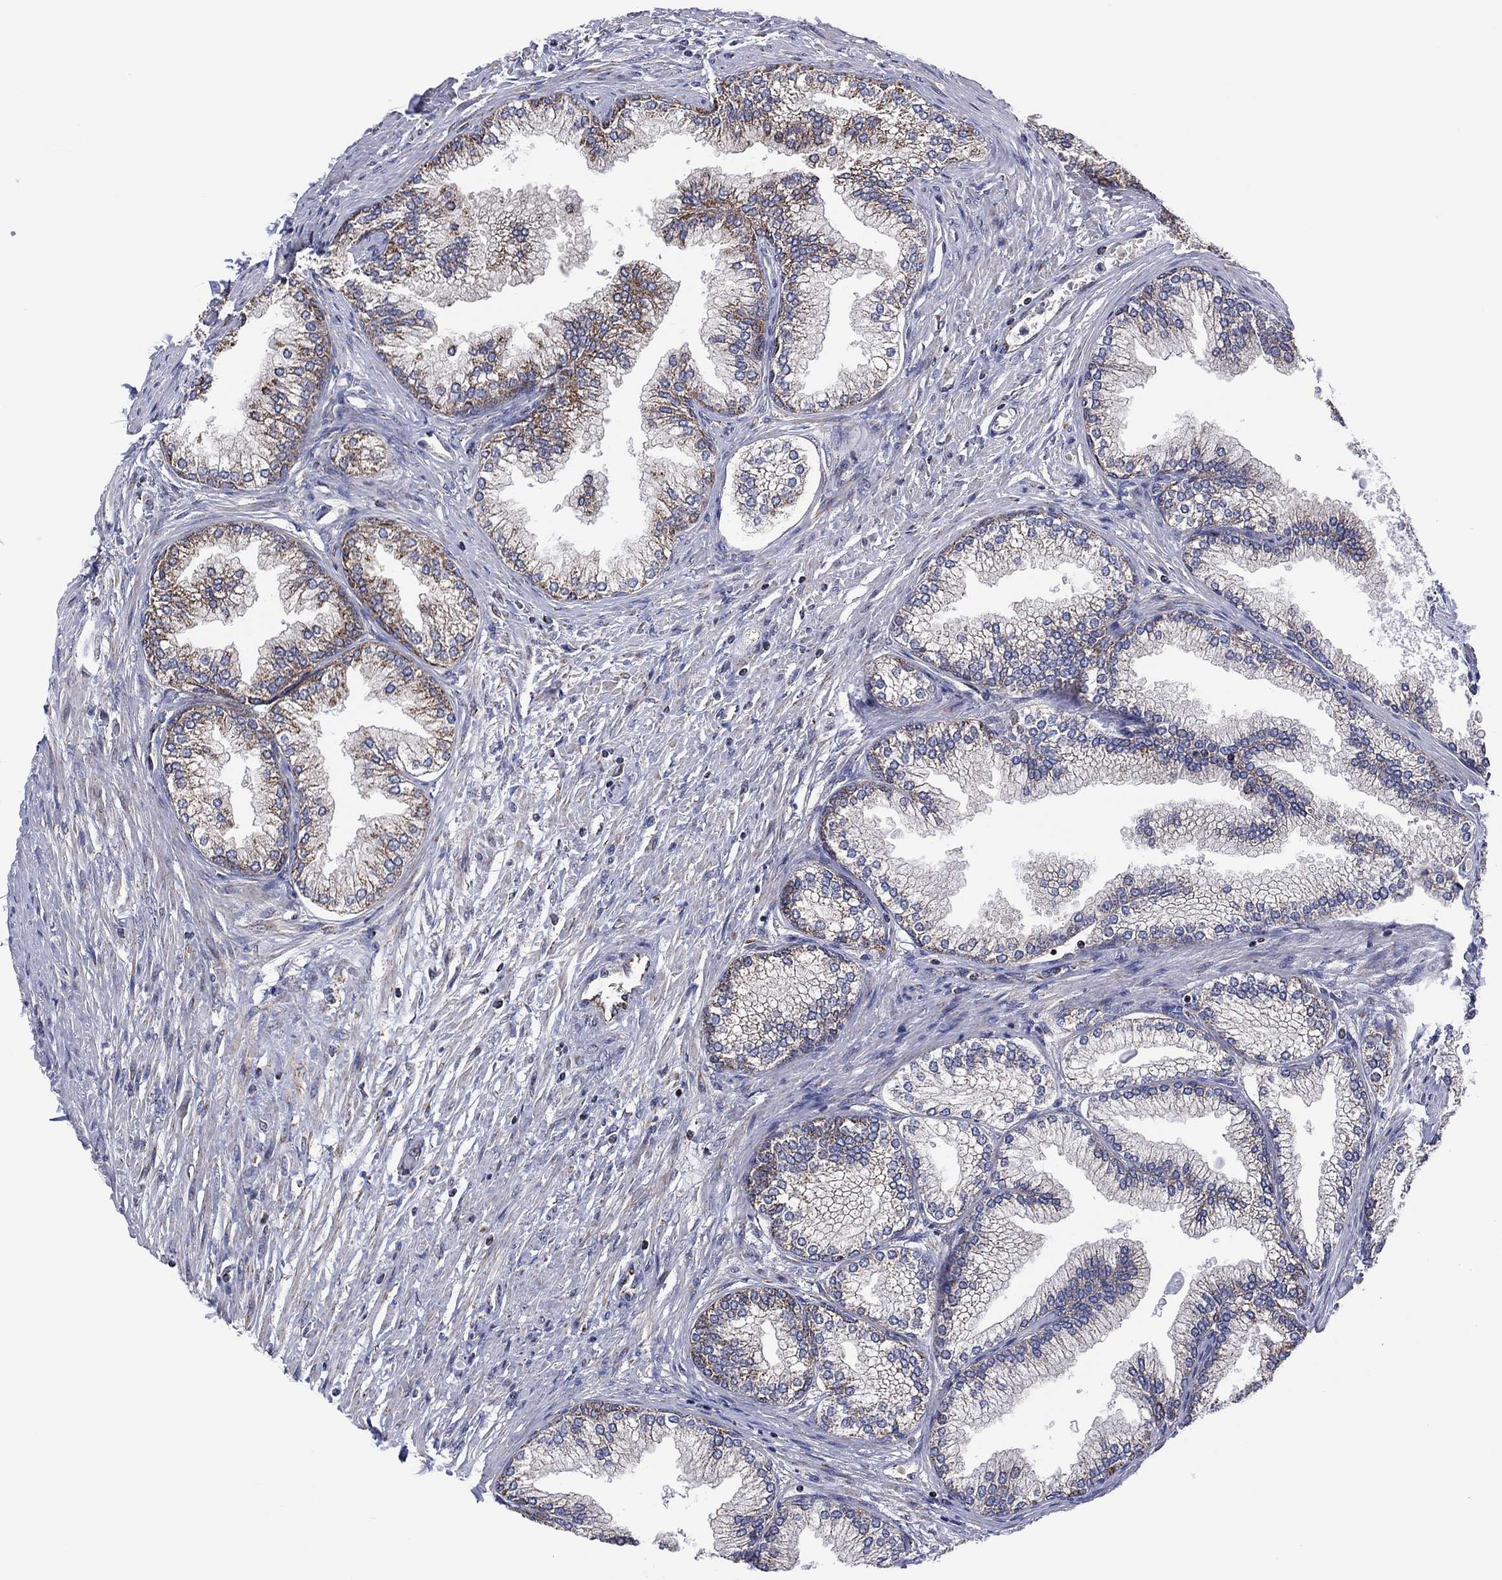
{"staining": {"intensity": "weak", "quantity": "25%-75%", "location": "cytoplasmic/membranous"}, "tissue": "prostate", "cell_type": "Glandular cells", "image_type": "normal", "snomed": [{"axis": "morphology", "description": "Normal tissue, NOS"}, {"axis": "topography", "description": "Prostate"}], "caption": "Glandular cells show low levels of weak cytoplasmic/membranous expression in about 25%-75% of cells in unremarkable human prostate.", "gene": "PIDD1", "patient": {"sex": "male", "age": 72}}